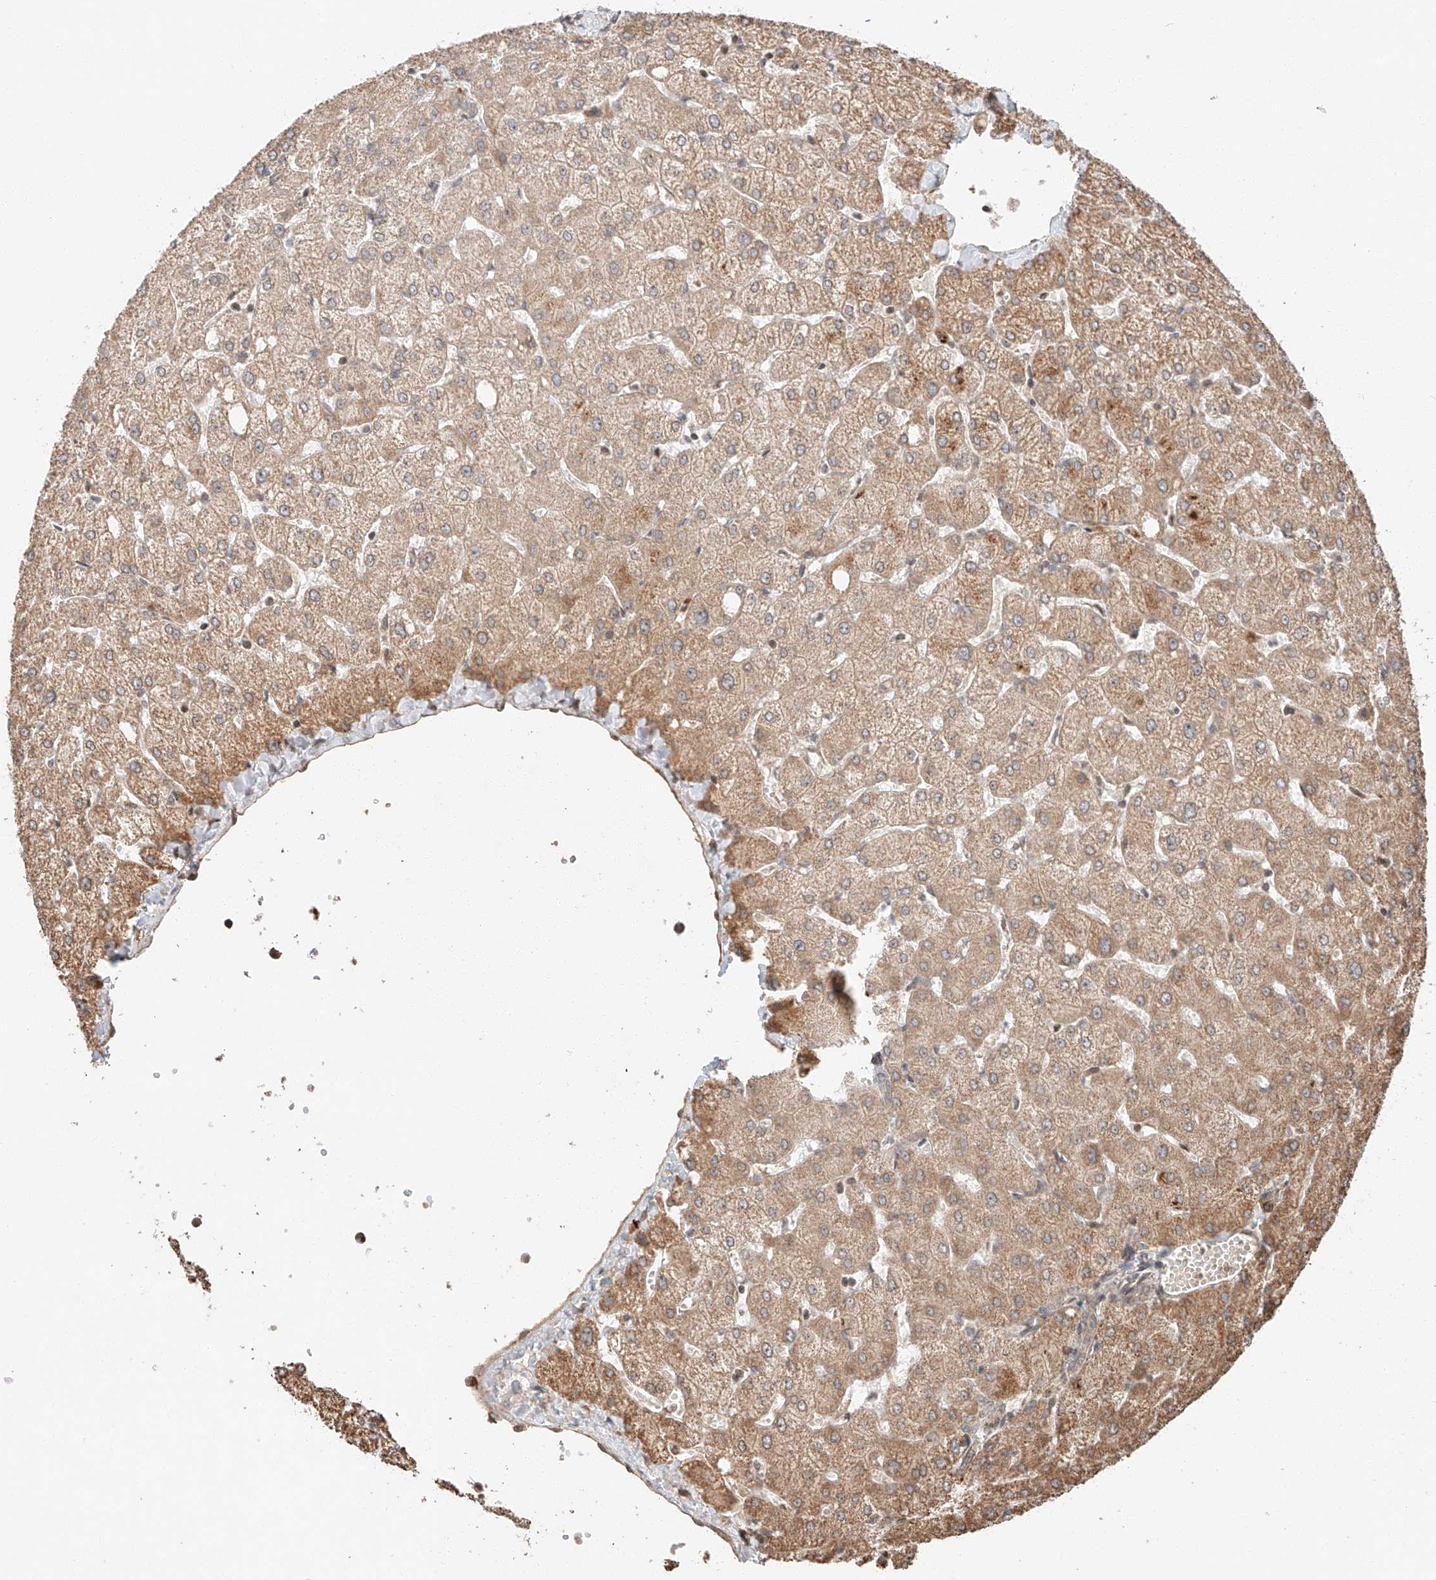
{"staining": {"intensity": "moderate", "quantity": "<25%", "location": "cytoplasmic/membranous"}, "tissue": "liver", "cell_type": "Cholangiocytes", "image_type": "normal", "snomed": [{"axis": "morphology", "description": "Normal tissue, NOS"}, {"axis": "topography", "description": "Liver"}], "caption": "The photomicrograph reveals staining of unremarkable liver, revealing moderate cytoplasmic/membranous protein positivity (brown color) within cholangiocytes.", "gene": "ARHGAP33", "patient": {"sex": "female", "age": 54}}